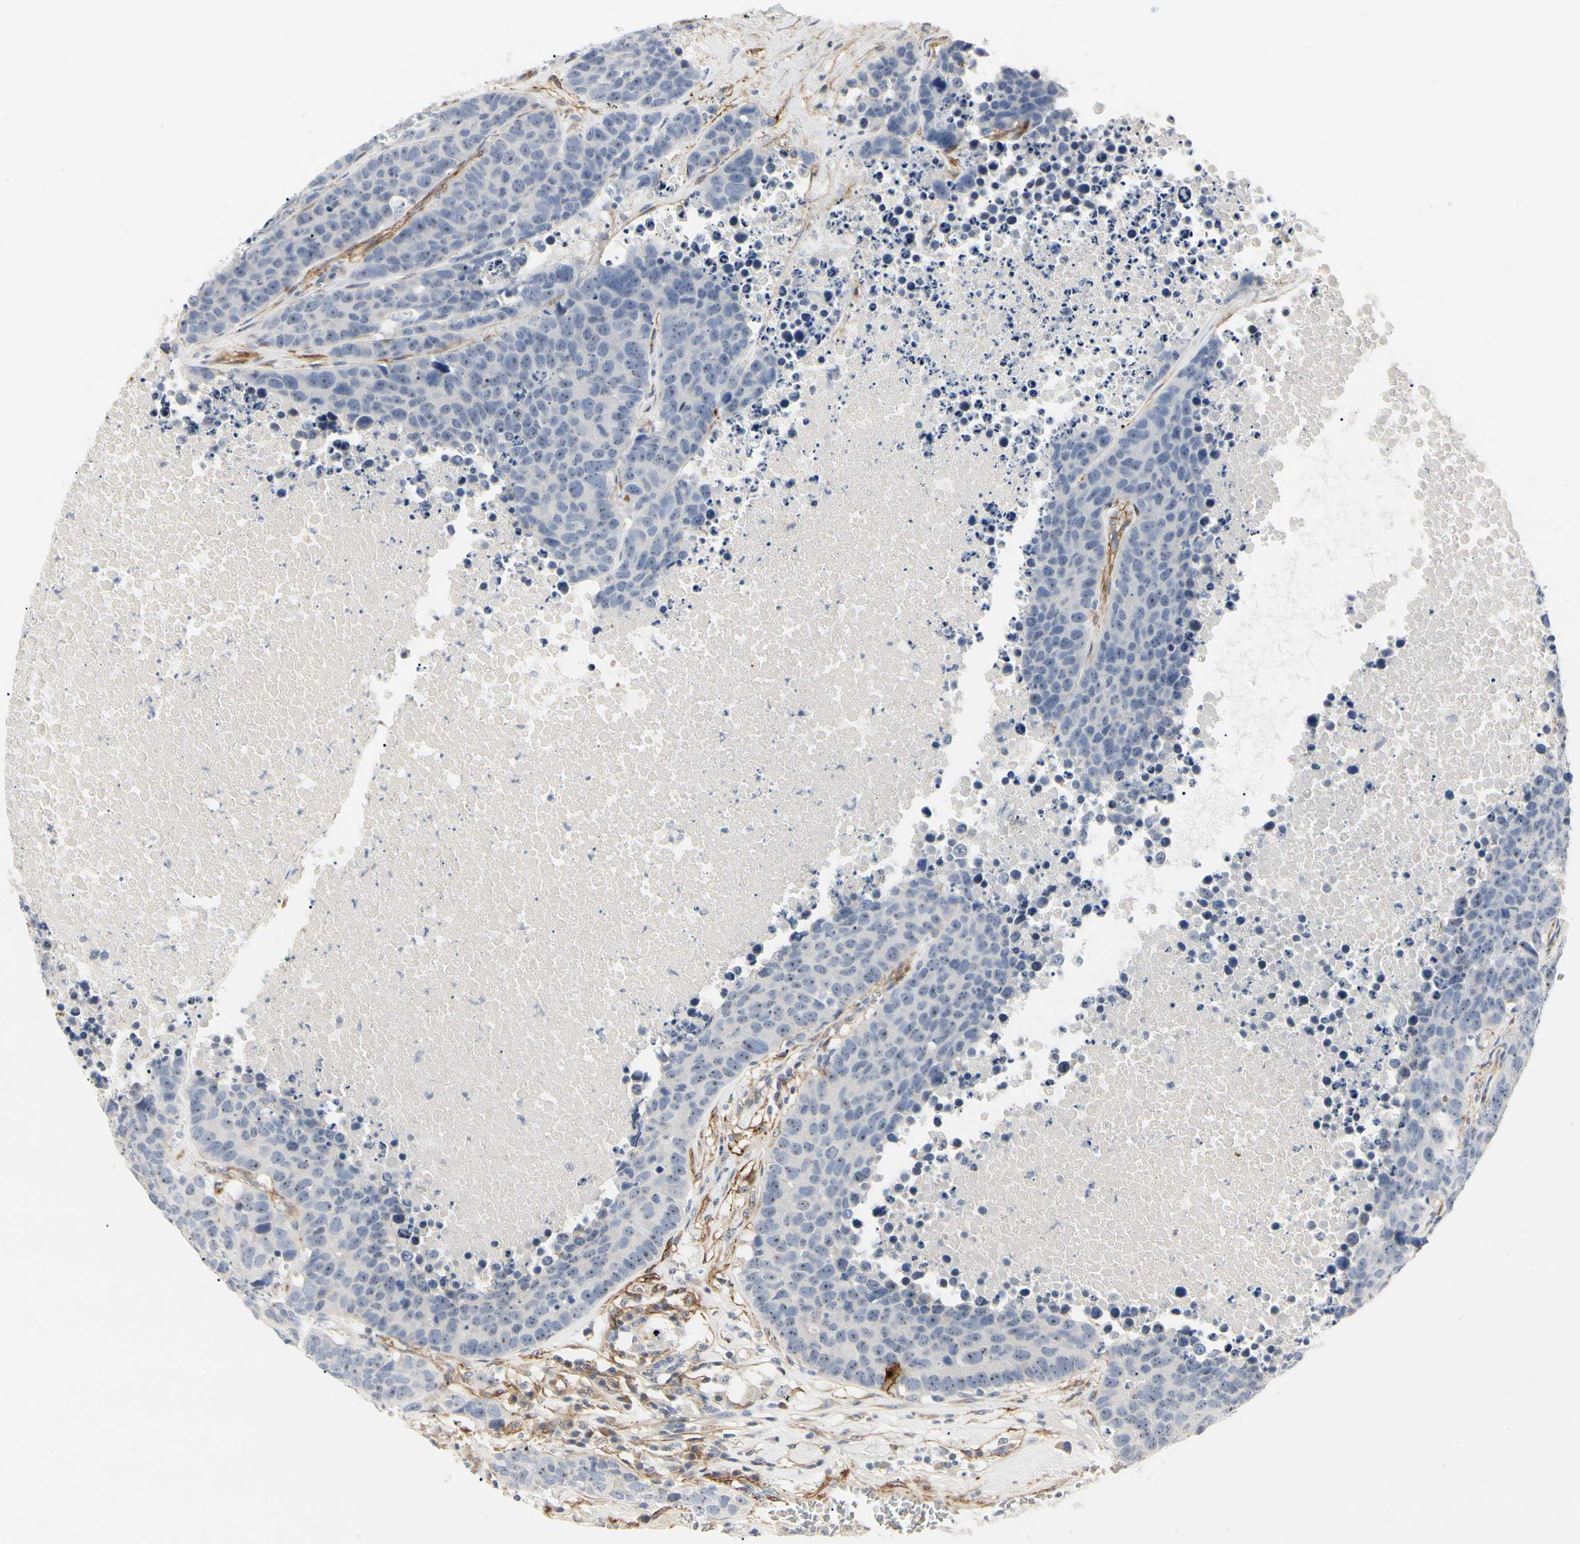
{"staining": {"intensity": "weak", "quantity": "<25%", "location": "nuclear"}, "tissue": "carcinoid", "cell_type": "Tumor cells", "image_type": "cancer", "snomed": [{"axis": "morphology", "description": "Carcinoid, malignant, NOS"}, {"axis": "topography", "description": "Lung"}], "caption": "Carcinoid (malignant) stained for a protein using immunohistochemistry displays no positivity tumor cells.", "gene": "GGT5", "patient": {"sex": "male", "age": 60}}